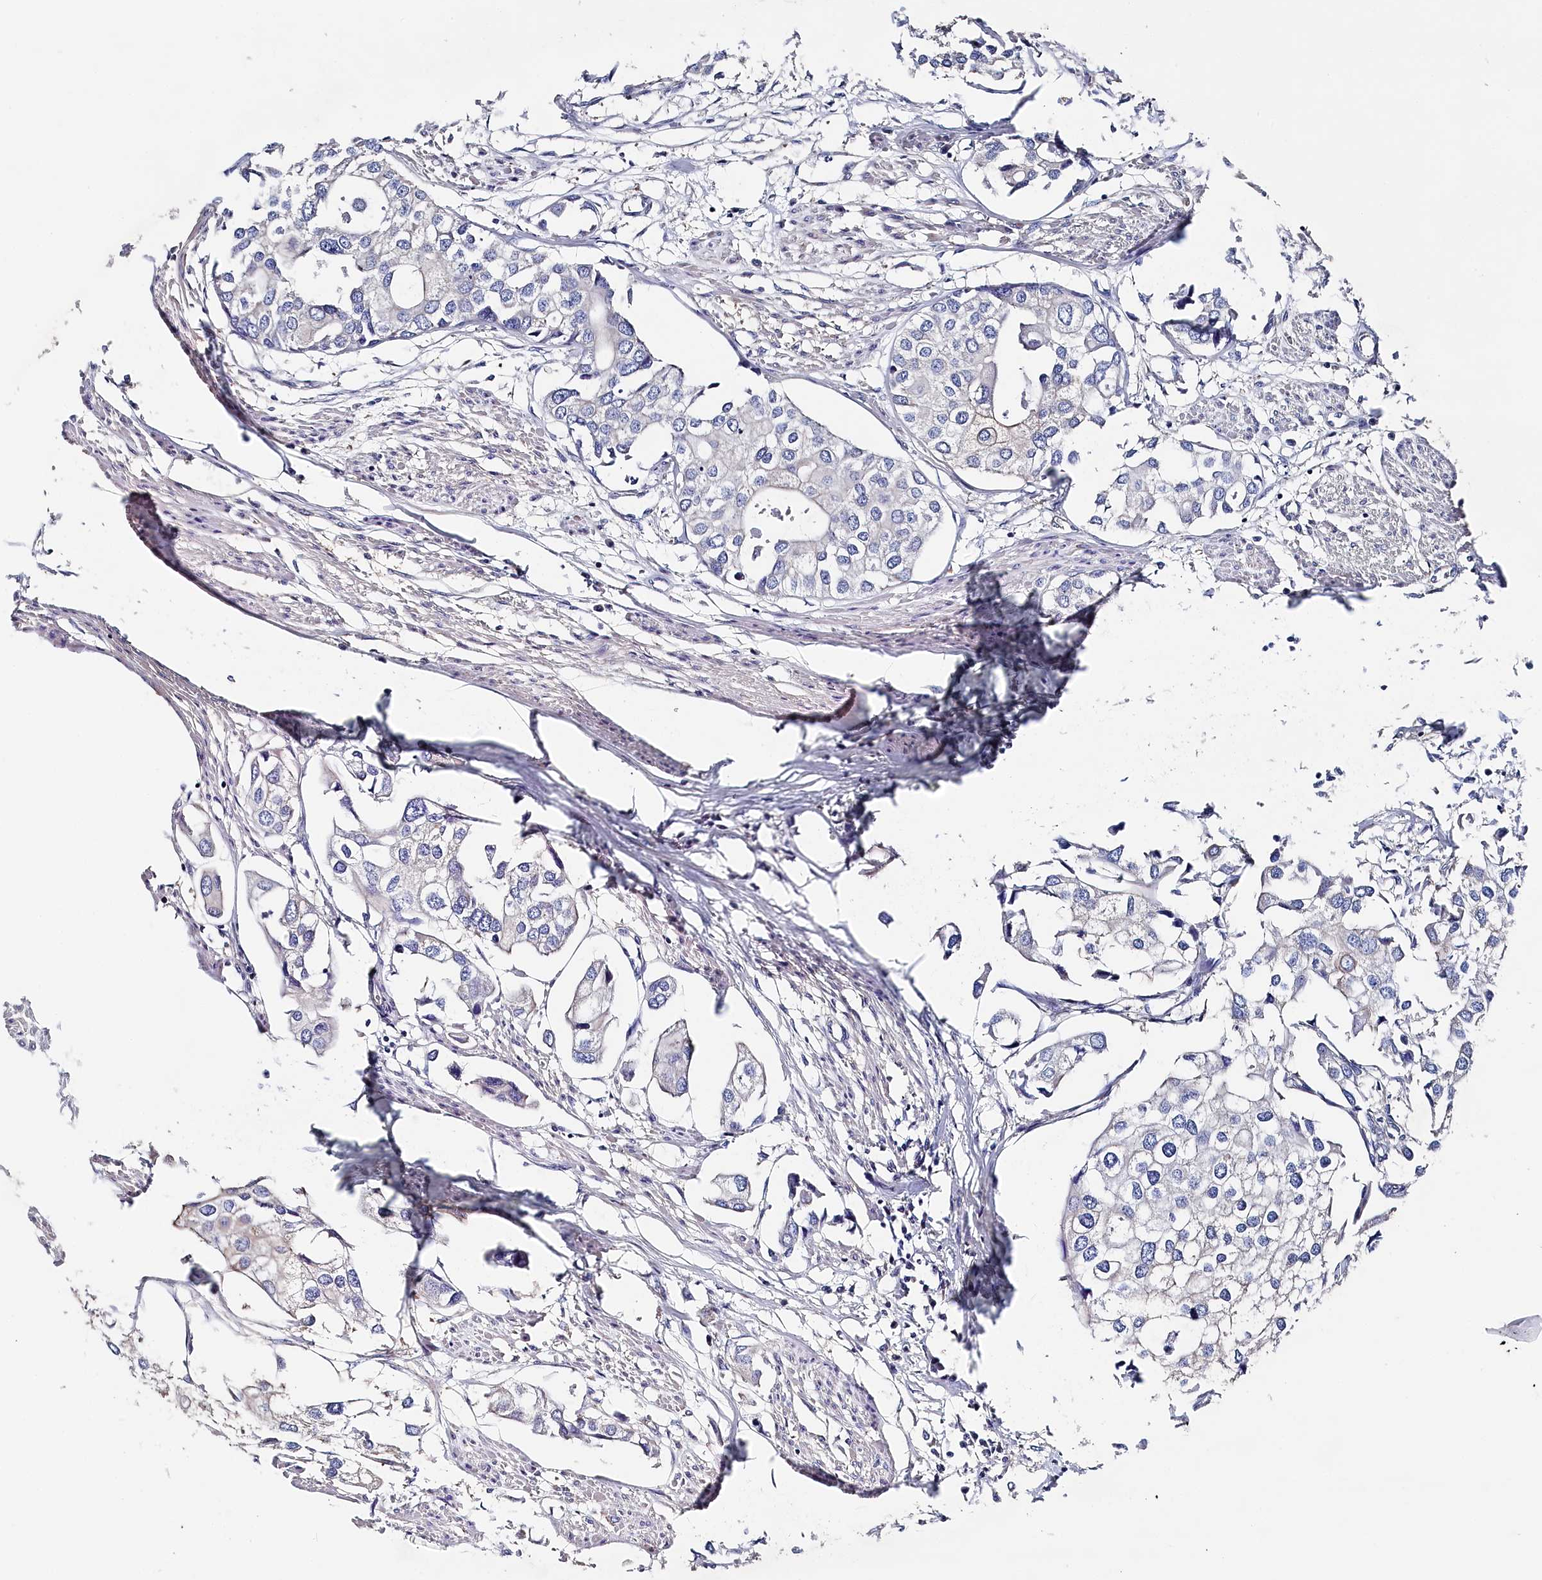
{"staining": {"intensity": "negative", "quantity": "none", "location": "none"}, "tissue": "urothelial cancer", "cell_type": "Tumor cells", "image_type": "cancer", "snomed": [{"axis": "morphology", "description": "Urothelial carcinoma, High grade"}, {"axis": "topography", "description": "Urinary bladder"}], "caption": "This is an immunohistochemistry image of urothelial cancer. There is no positivity in tumor cells.", "gene": "BHMT", "patient": {"sex": "male", "age": 64}}